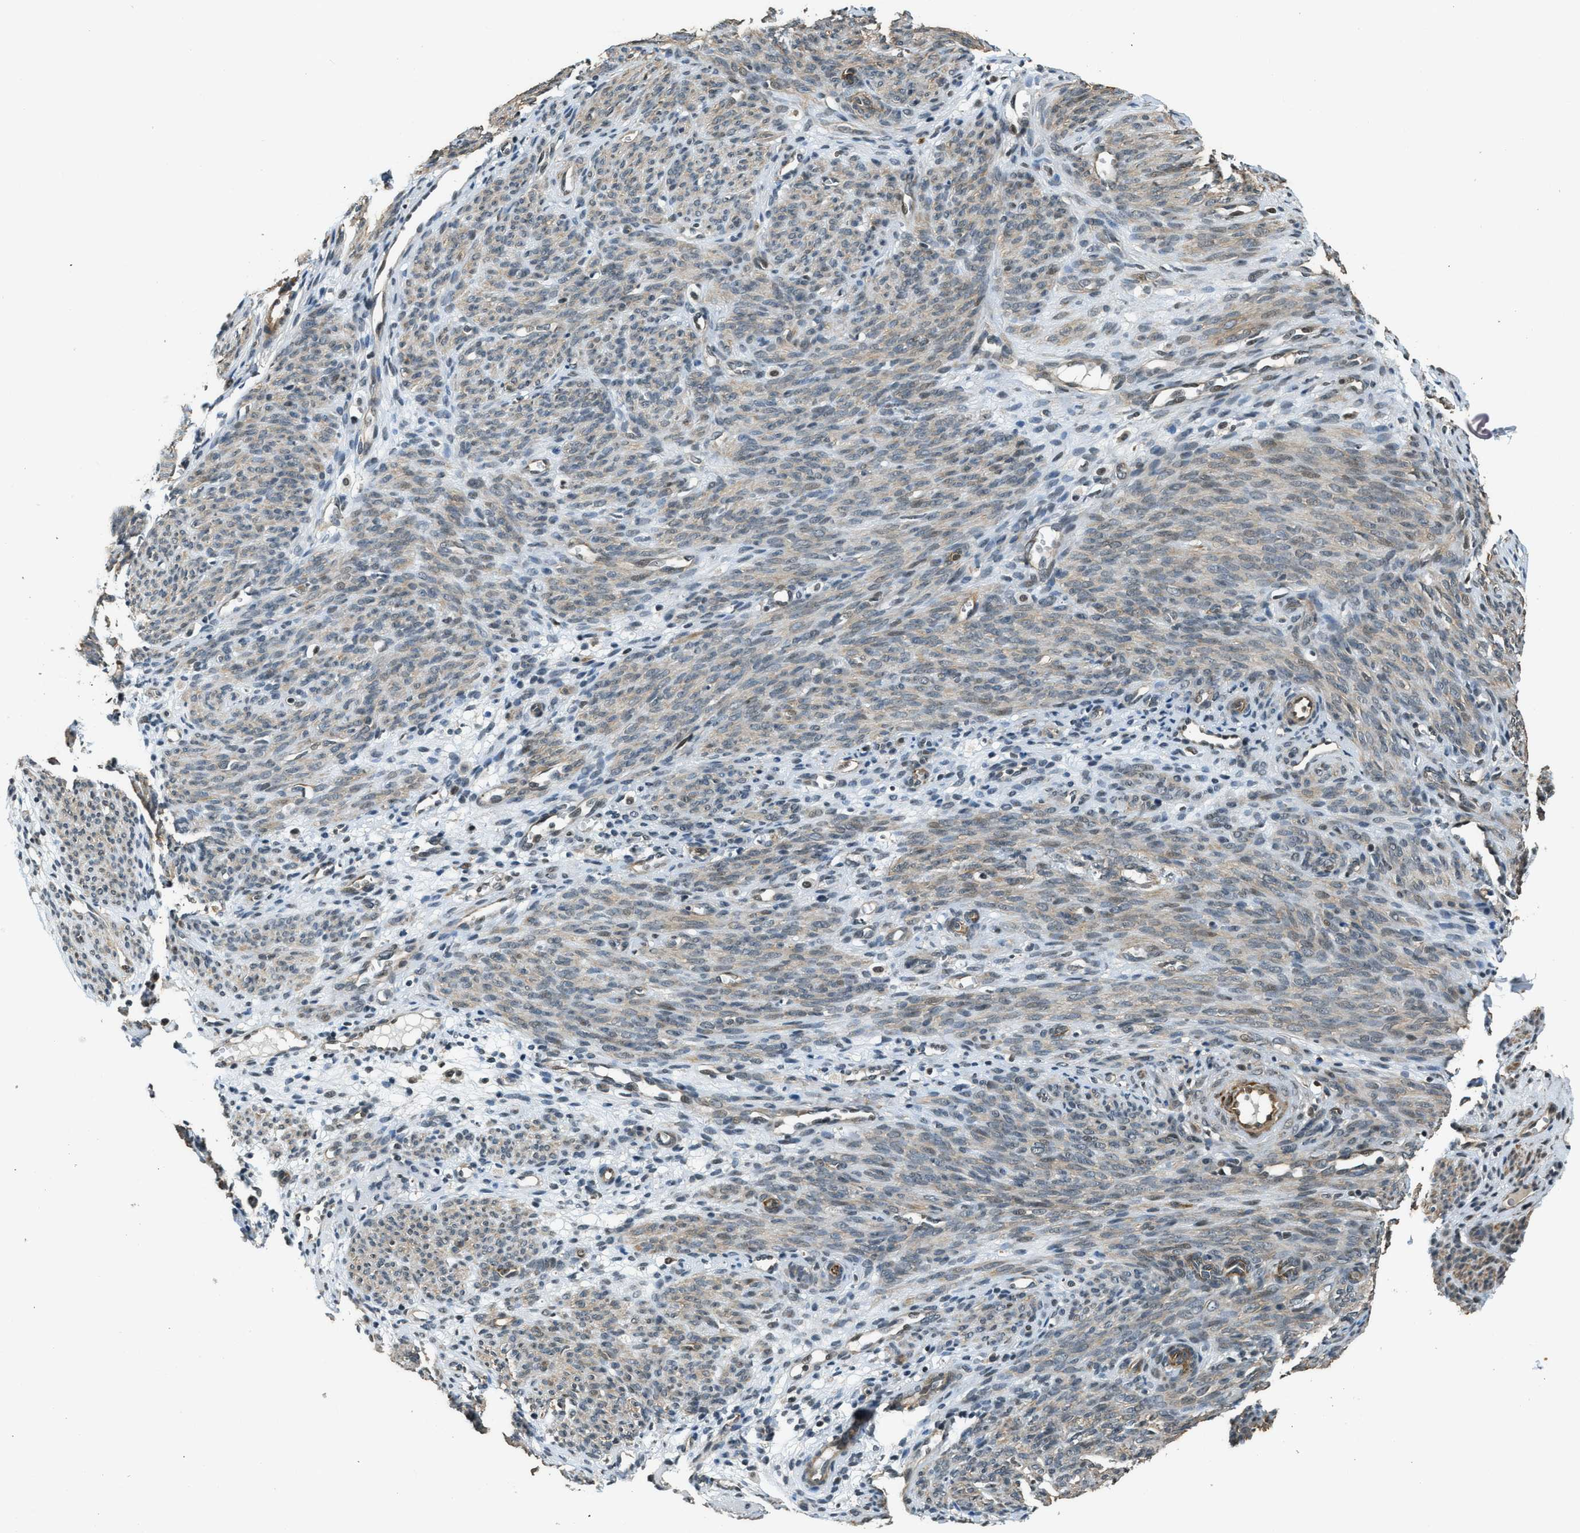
{"staining": {"intensity": "negative", "quantity": "none", "location": "none"}, "tissue": "endometrium", "cell_type": "Cells in endometrial stroma", "image_type": "normal", "snomed": [{"axis": "morphology", "description": "Normal tissue, NOS"}, {"axis": "morphology", "description": "Adenocarcinoma, NOS"}, {"axis": "topography", "description": "Endometrium"}, {"axis": "topography", "description": "Ovary"}], "caption": "Immunohistochemistry (IHC) micrograph of benign endometrium stained for a protein (brown), which shows no expression in cells in endometrial stroma. The staining was performed using DAB (3,3'-diaminobenzidine) to visualize the protein expression in brown, while the nuclei were stained in blue with hematoxylin (Magnification: 20x).", "gene": "MED21", "patient": {"sex": "female", "age": 68}}